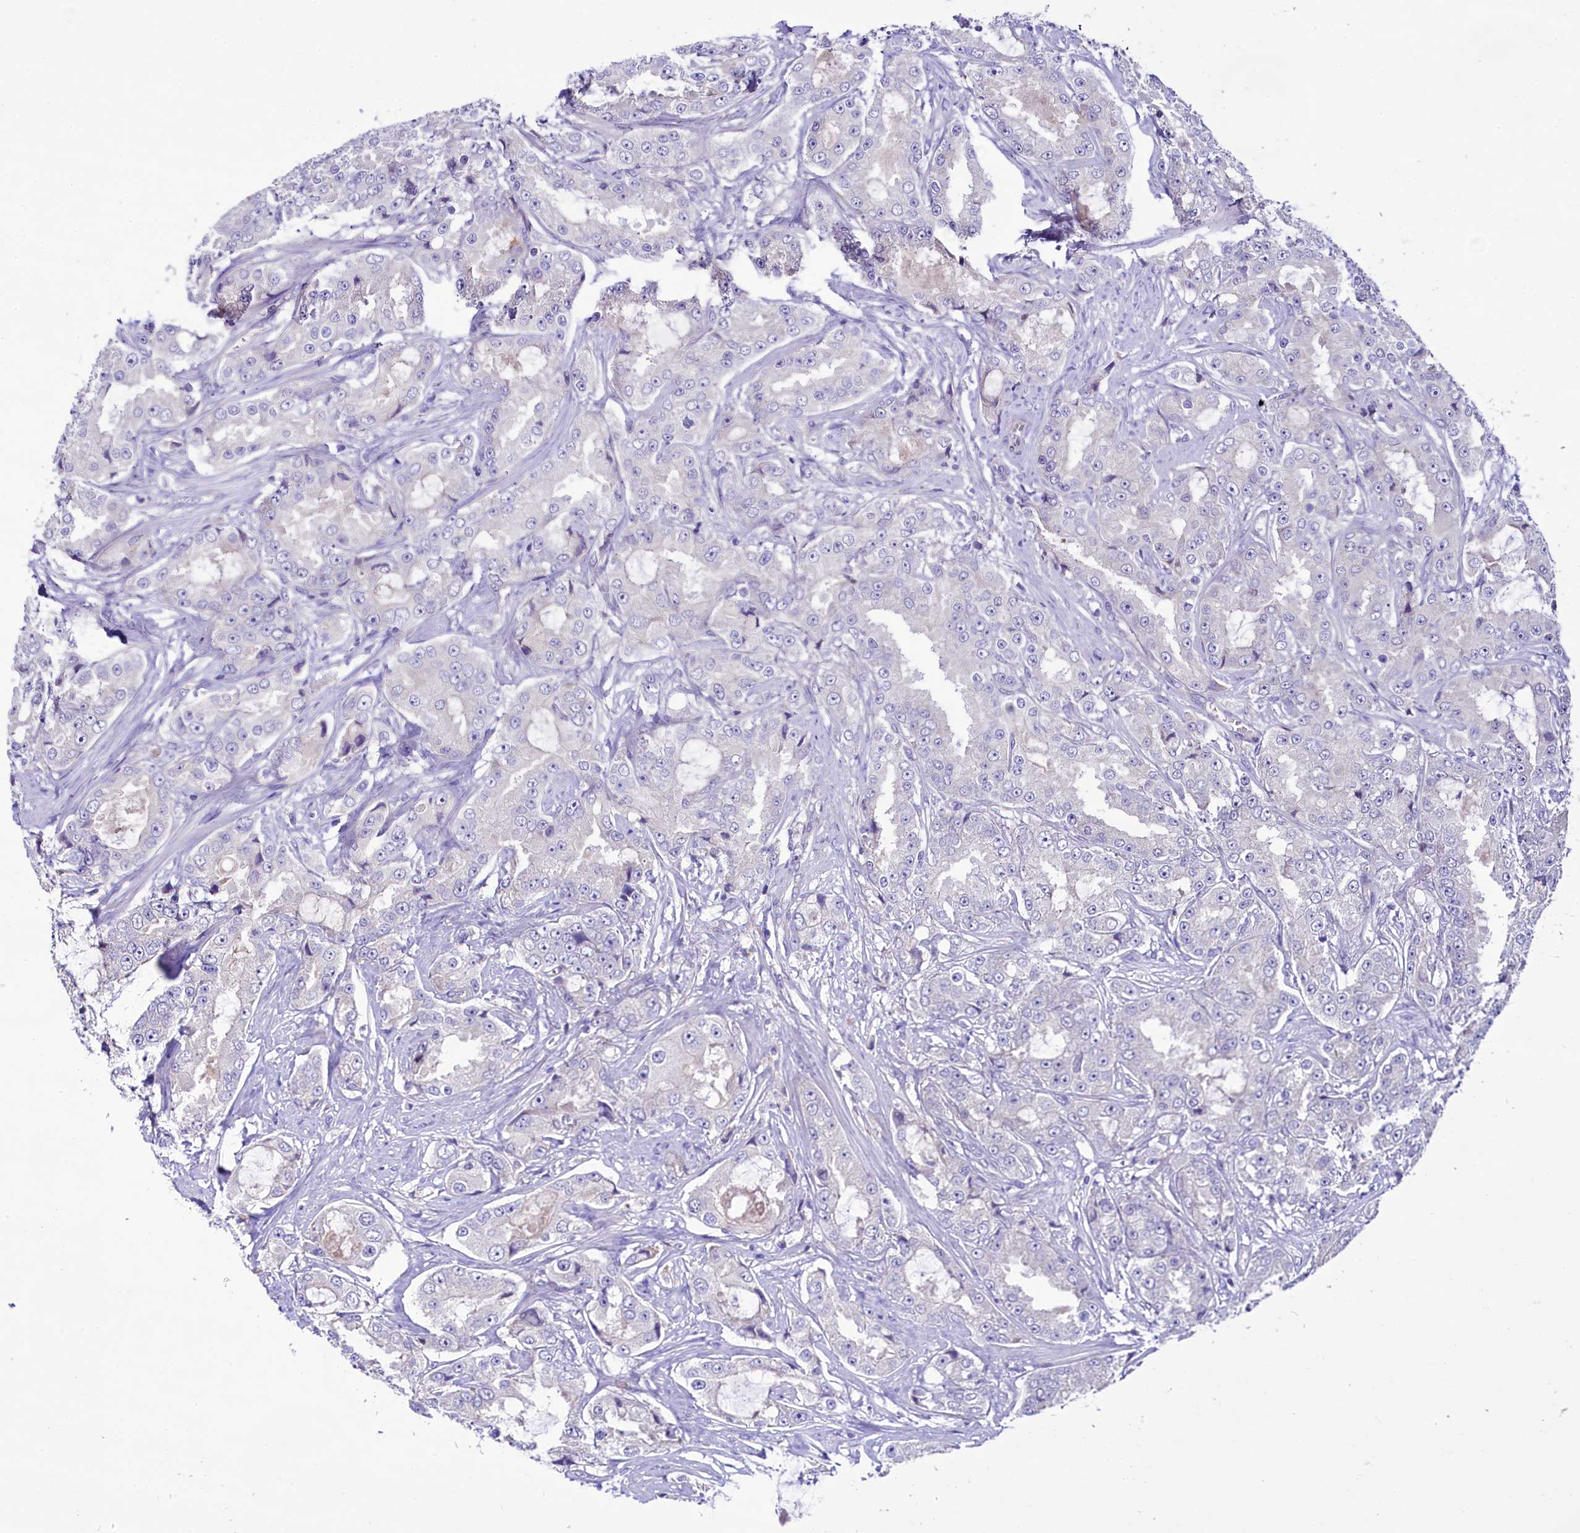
{"staining": {"intensity": "negative", "quantity": "none", "location": "none"}, "tissue": "prostate cancer", "cell_type": "Tumor cells", "image_type": "cancer", "snomed": [{"axis": "morphology", "description": "Adenocarcinoma, High grade"}, {"axis": "topography", "description": "Prostate"}], "caption": "The histopathology image demonstrates no staining of tumor cells in prostate cancer (adenocarcinoma (high-grade)).", "gene": "KRBOX5", "patient": {"sex": "male", "age": 73}}